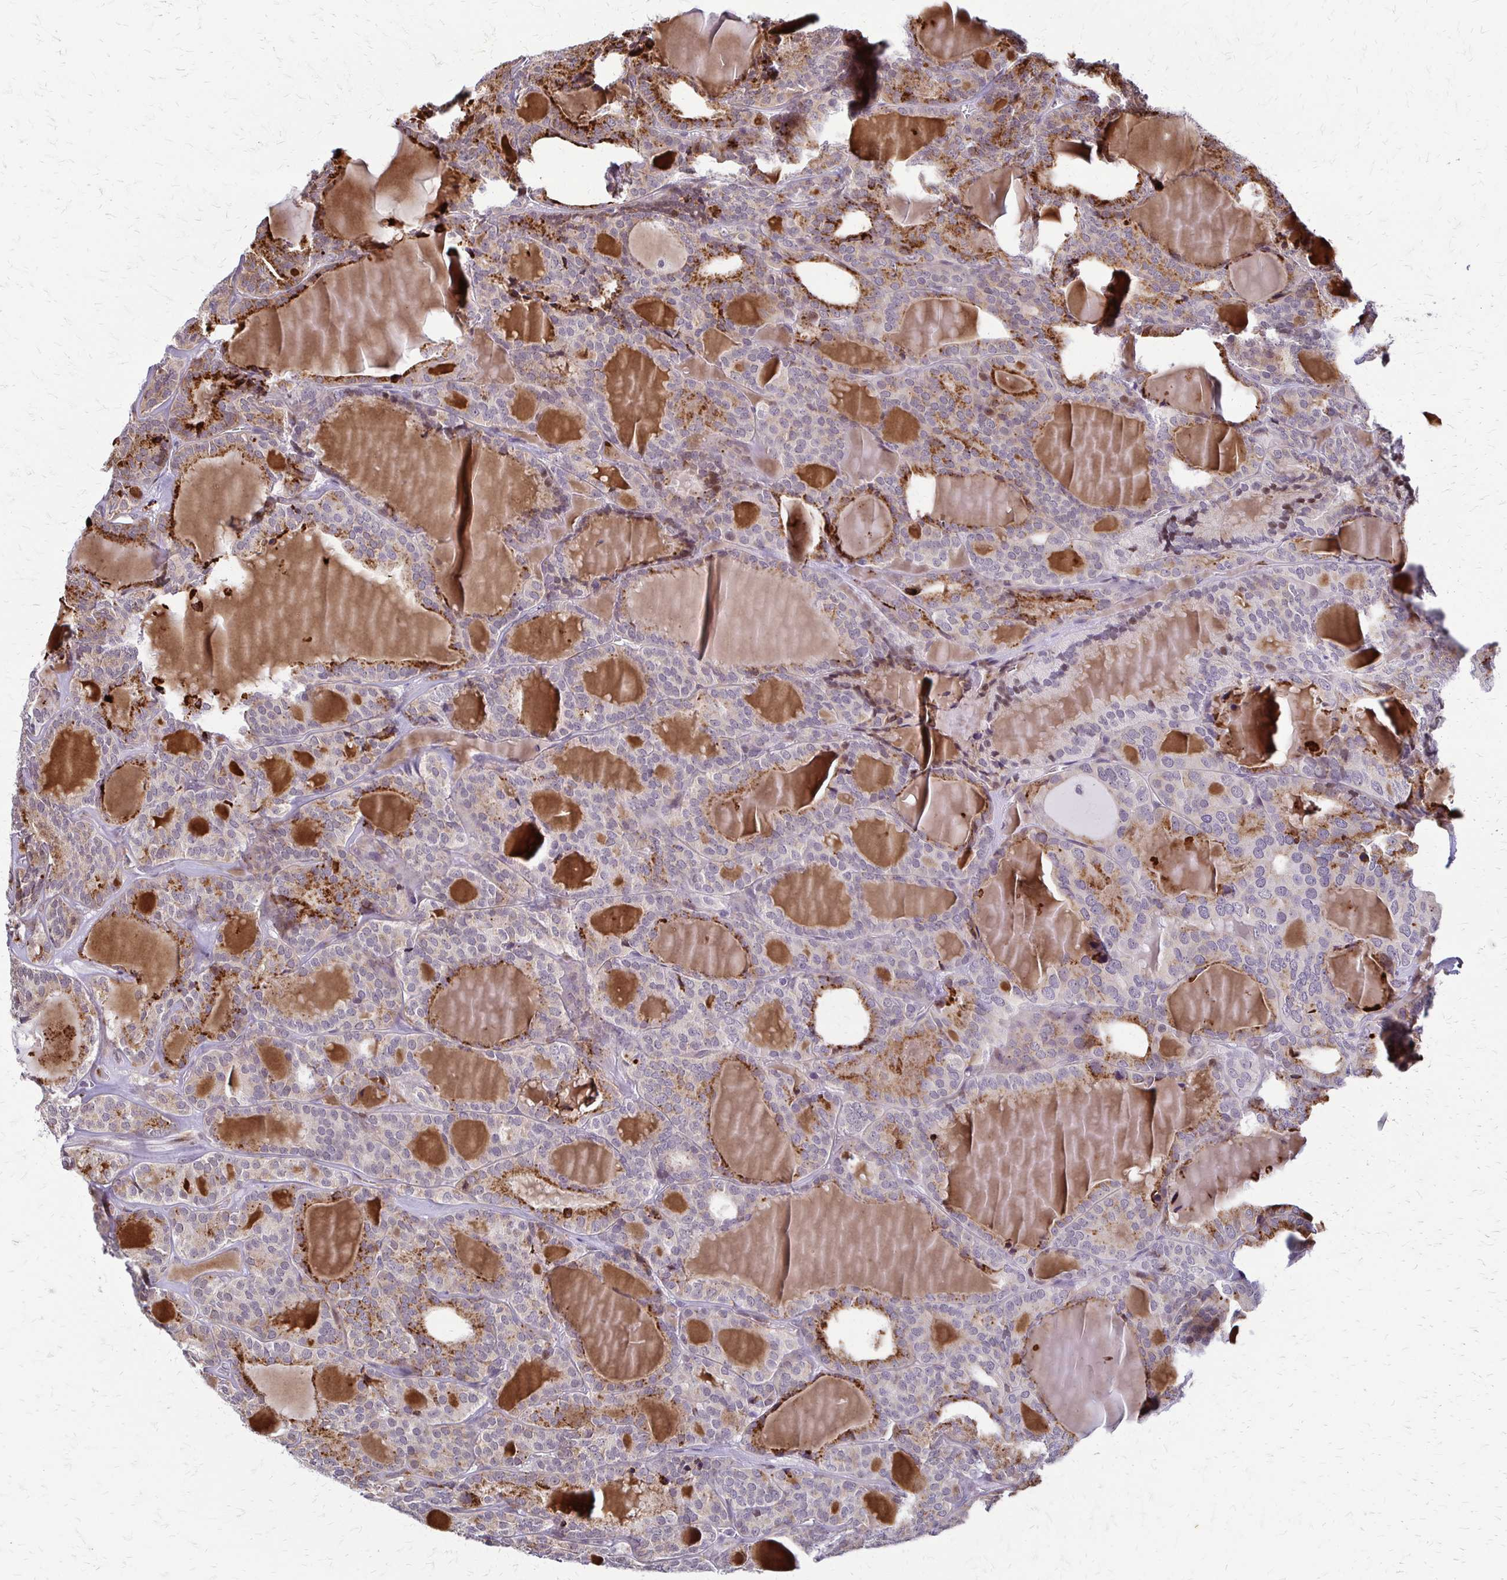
{"staining": {"intensity": "moderate", "quantity": "25%-75%", "location": "cytoplasmic/membranous"}, "tissue": "thyroid cancer", "cell_type": "Tumor cells", "image_type": "cancer", "snomed": [{"axis": "morphology", "description": "Follicular adenoma carcinoma, NOS"}, {"axis": "topography", "description": "Thyroid gland"}], "caption": "A micrograph of human thyroid follicular adenoma carcinoma stained for a protein reveals moderate cytoplasmic/membranous brown staining in tumor cells. The protein of interest is shown in brown color, while the nuclei are stained blue.", "gene": "TRIR", "patient": {"sex": "male", "age": 74}}